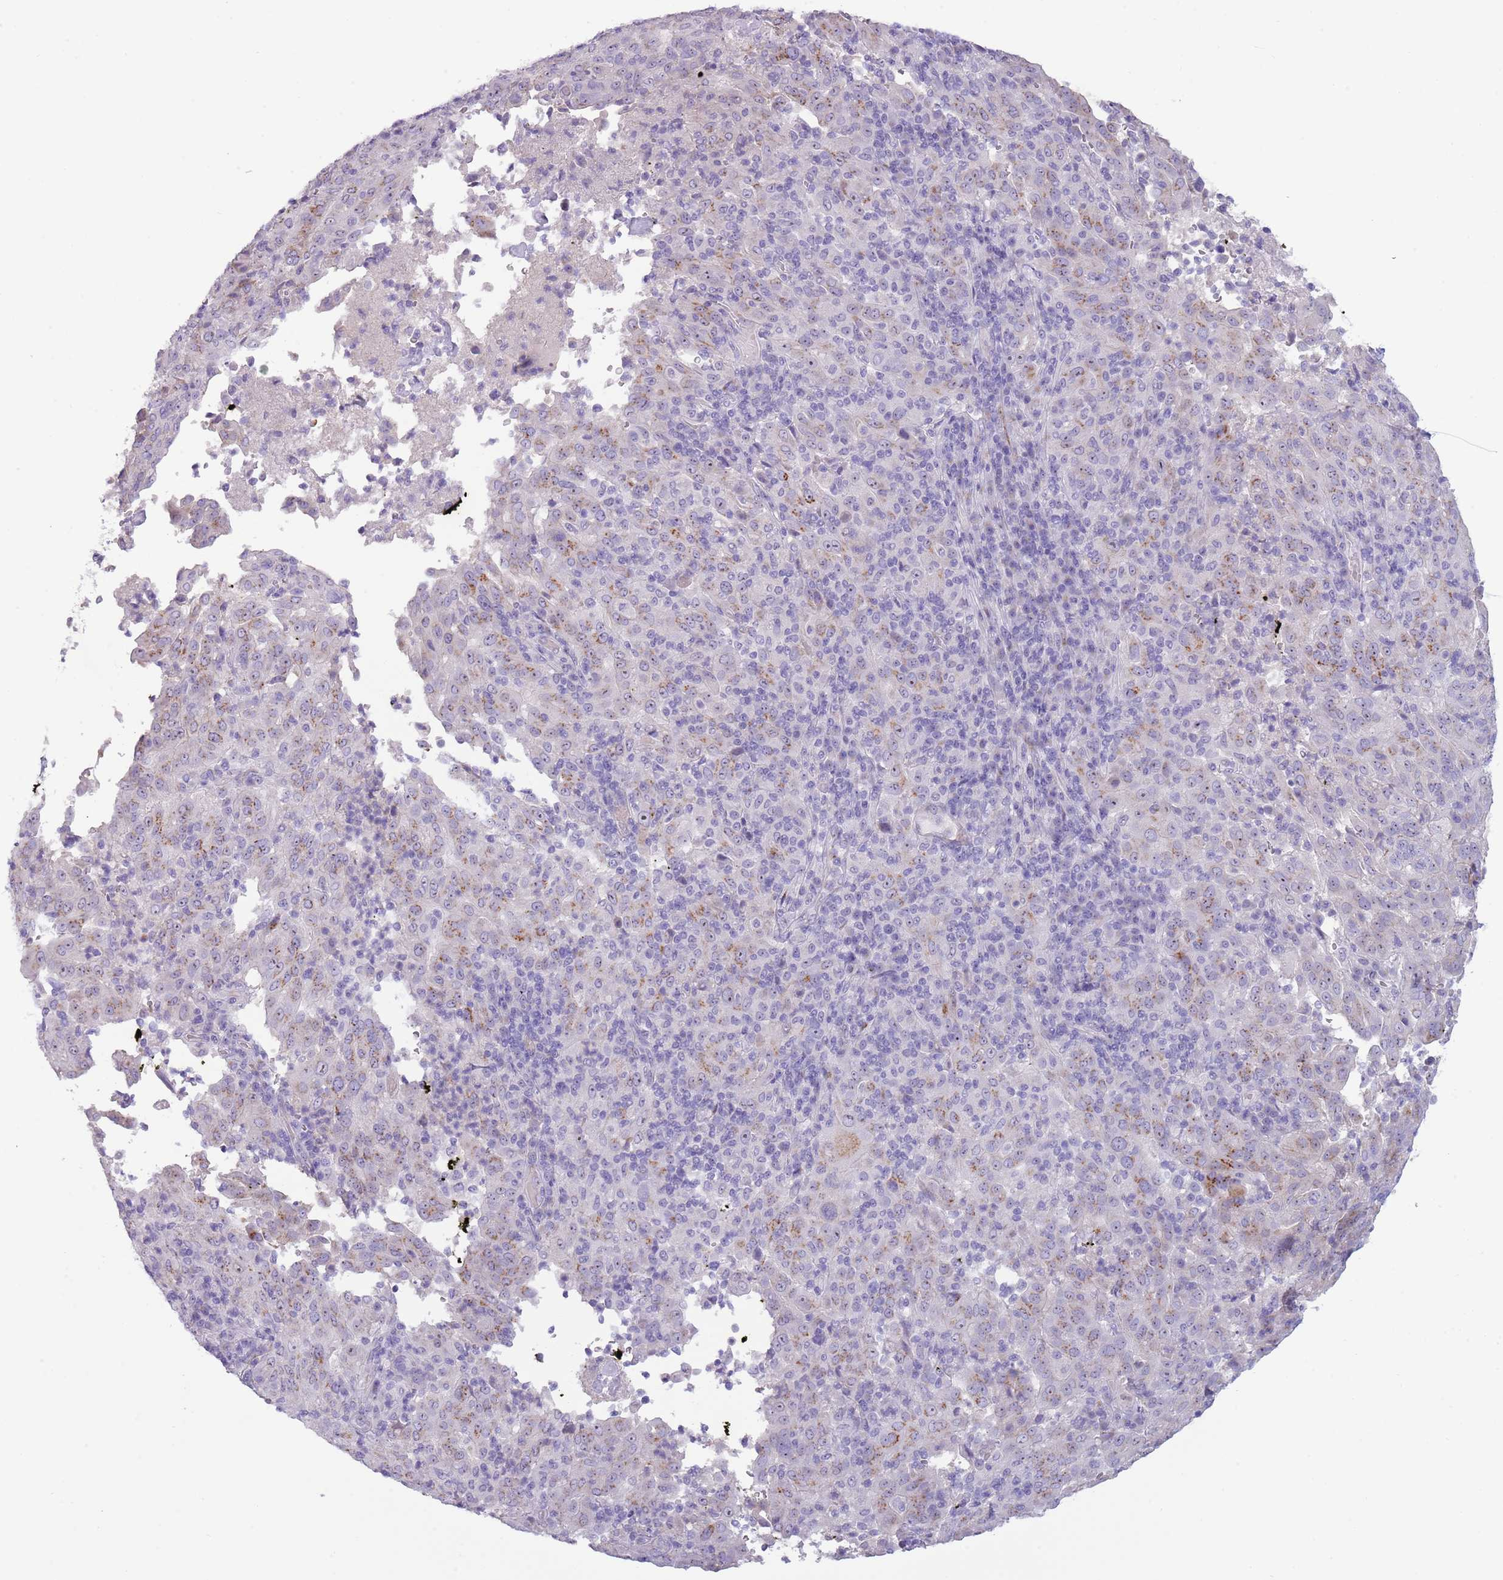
{"staining": {"intensity": "weak", "quantity": "<25%", "location": "cytoplasmic/membranous"}, "tissue": "pancreatic cancer", "cell_type": "Tumor cells", "image_type": "cancer", "snomed": [{"axis": "morphology", "description": "Adenocarcinoma, NOS"}, {"axis": "topography", "description": "Pancreas"}], "caption": "An image of human pancreatic adenocarcinoma is negative for staining in tumor cells.", "gene": "NBPF6", "patient": {"sex": "male", "age": 63}}